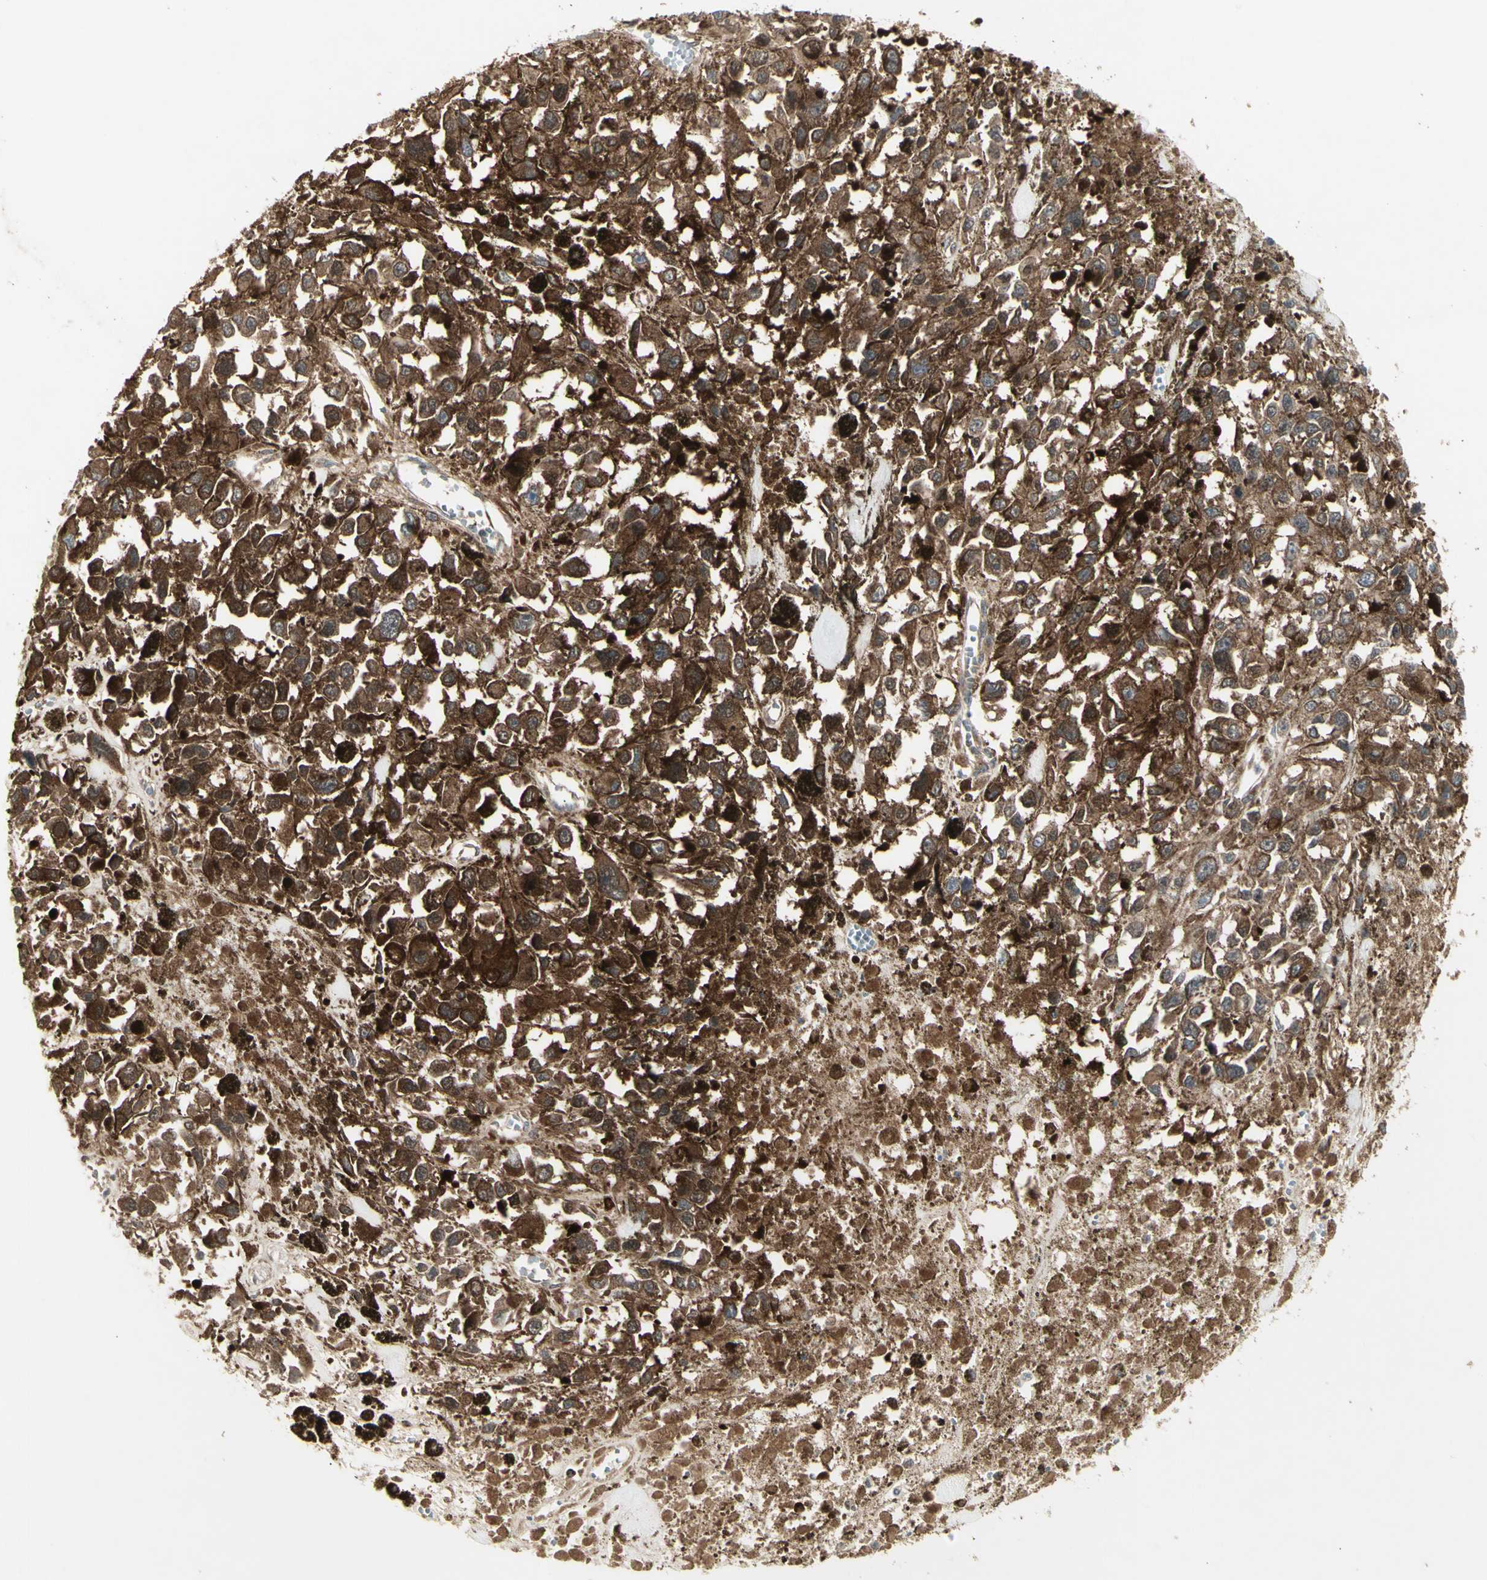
{"staining": {"intensity": "strong", "quantity": ">75%", "location": "cytoplasmic/membranous"}, "tissue": "melanoma", "cell_type": "Tumor cells", "image_type": "cancer", "snomed": [{"axis": "morphology", "description": "Malignant melanoma, Metastatic site"}, {"axis": "topography", "description": "Lymph node"}], "caption": "This is an image of IHC staining of melanoma, which shows strong positivity in the cytoplasmic/membranous of tumor cells.", "gene": "CHURC1-FNTB", "patient": {"sex": "male", "age": 59}}